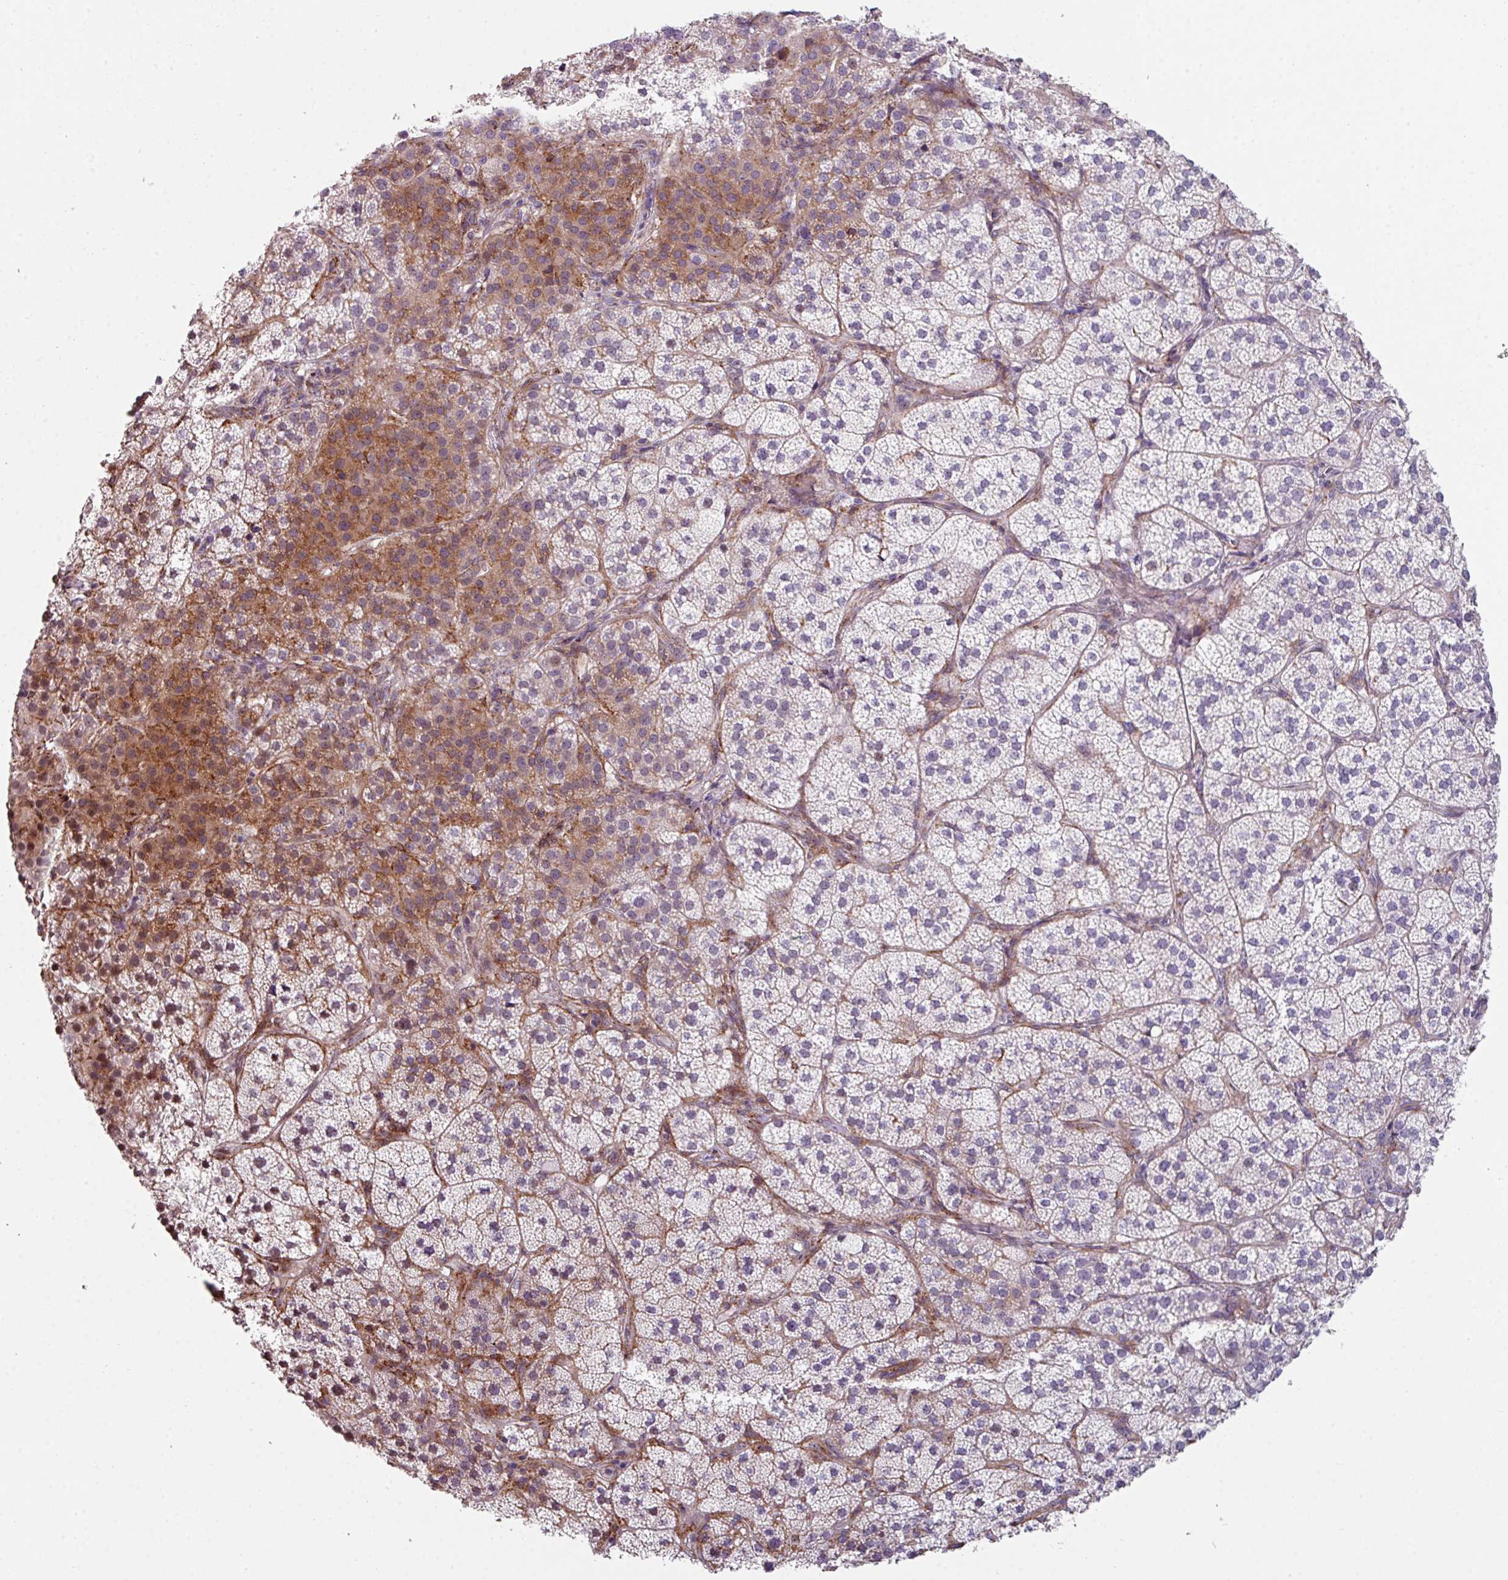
{"staining": {"intensity": "moderate", "quantity": "<25%", "location": "cytoplasmic/membranous"}, "tissue": "adrenal gland", "cell_type": "Glandular cells", "image_type": "normal", "snomed": [{"axis": "morphology", "description": "Normal tissue, NOS"}, {"axis": "topography", "description": "Adrenal gland"}], "caption": "Unremarkable adrenal gland displays moderate cytoplasmic/membranous positivity in approximately <25% of glandular cells.", "gene": "BMS1", "patient": {"sex": "female", "age": 58}}